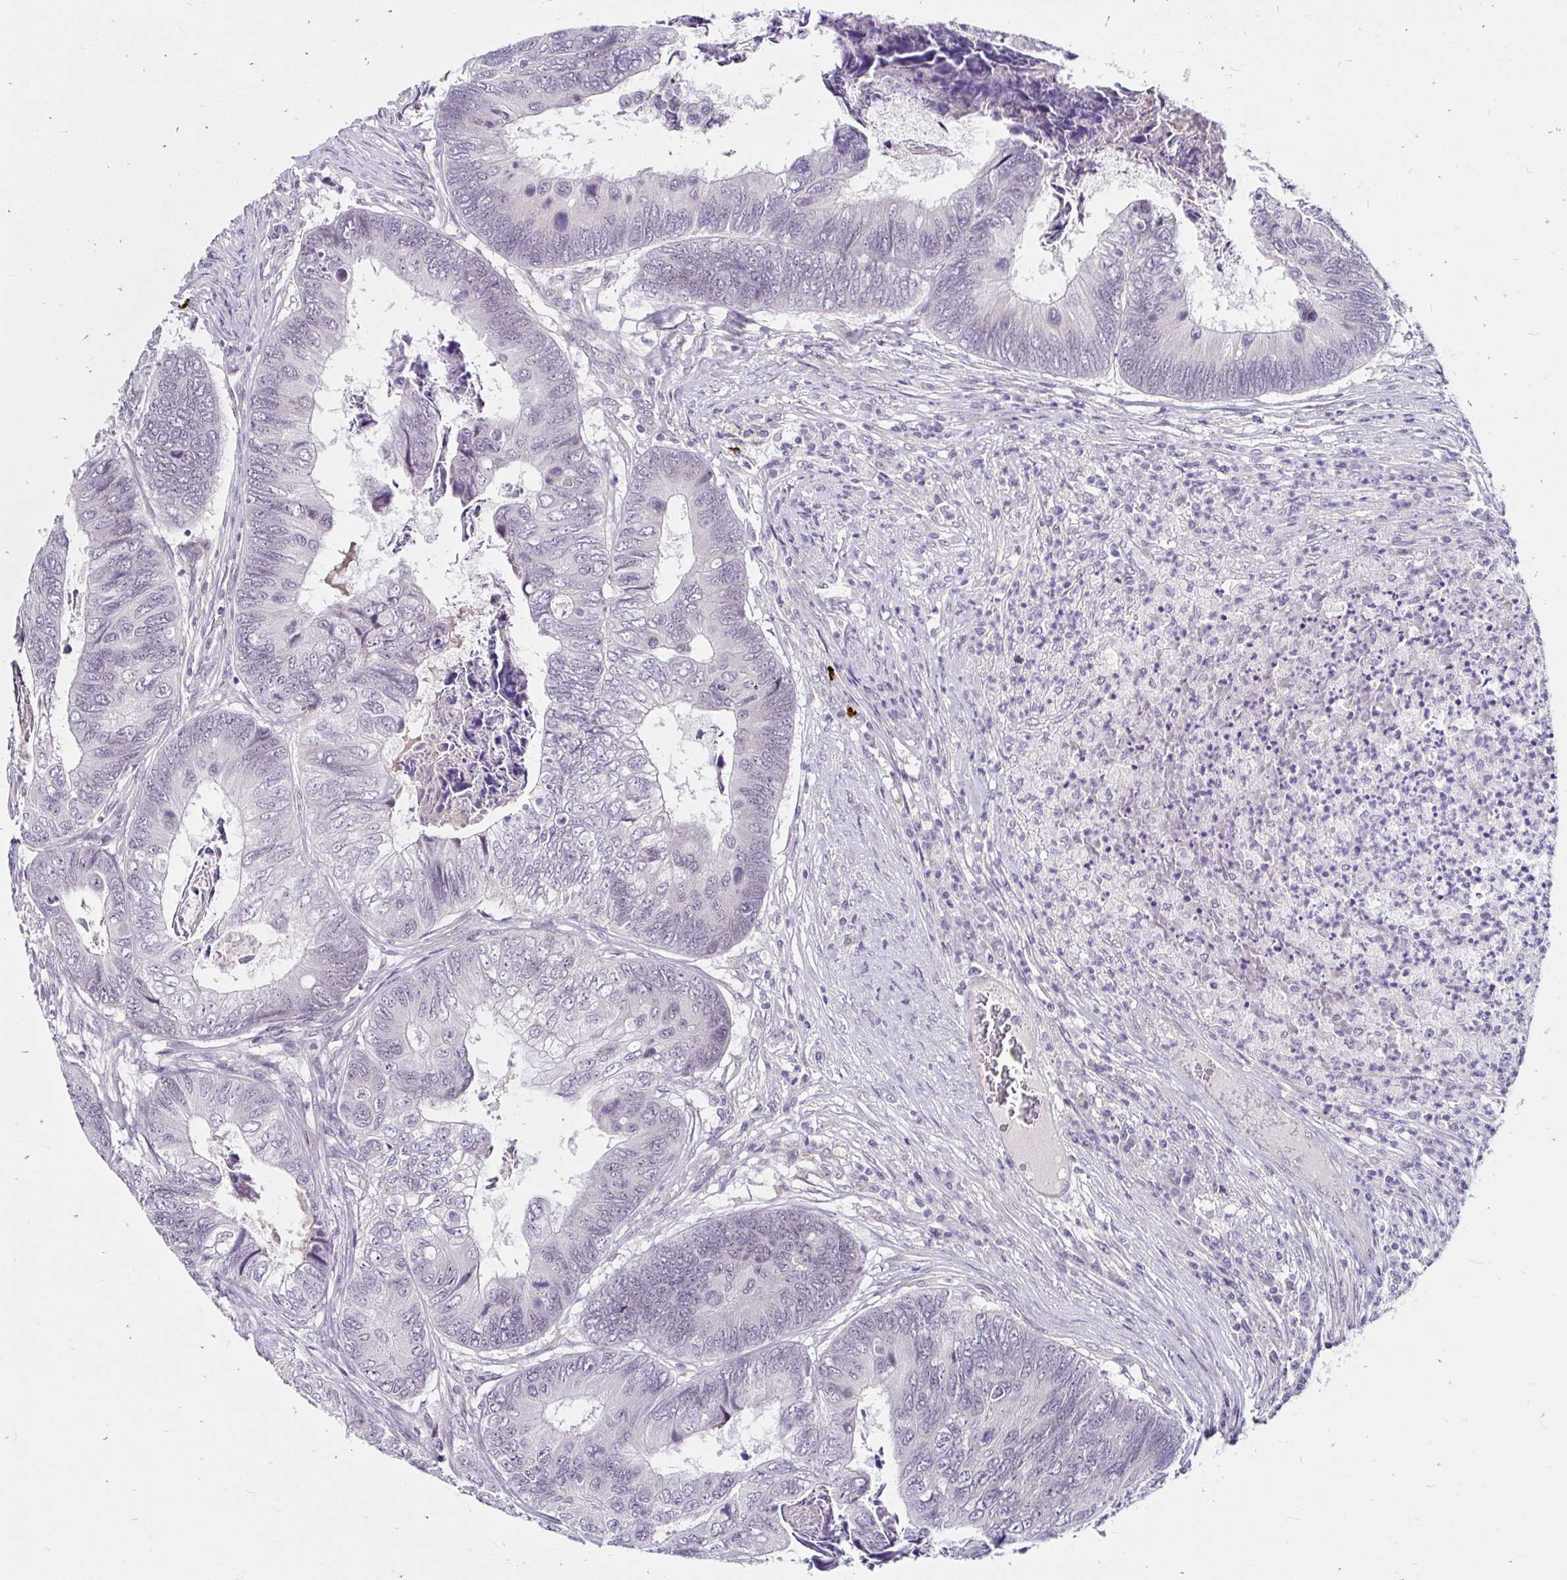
{"staining": {"intensity": "negative", "quantity": "none", "location": "none"}, "tissue": "colorectal cancer", "cell_type": "Tumor cells", "image_type": "cancer", "snomed": [{"axis": "morphology", "description": "Adenocarcinoma, NOS"}, {"axis": "topography", "description": "Colon"}], "caption": "A high-resolution photomicrograph shows immunohistochemistry (IHC) staining of colorectal adenocarcinoma, which shows no significant expression in tumor cells.", "gene": "GUCY1A1", "patient": {"sex": "female", "age": 67}}